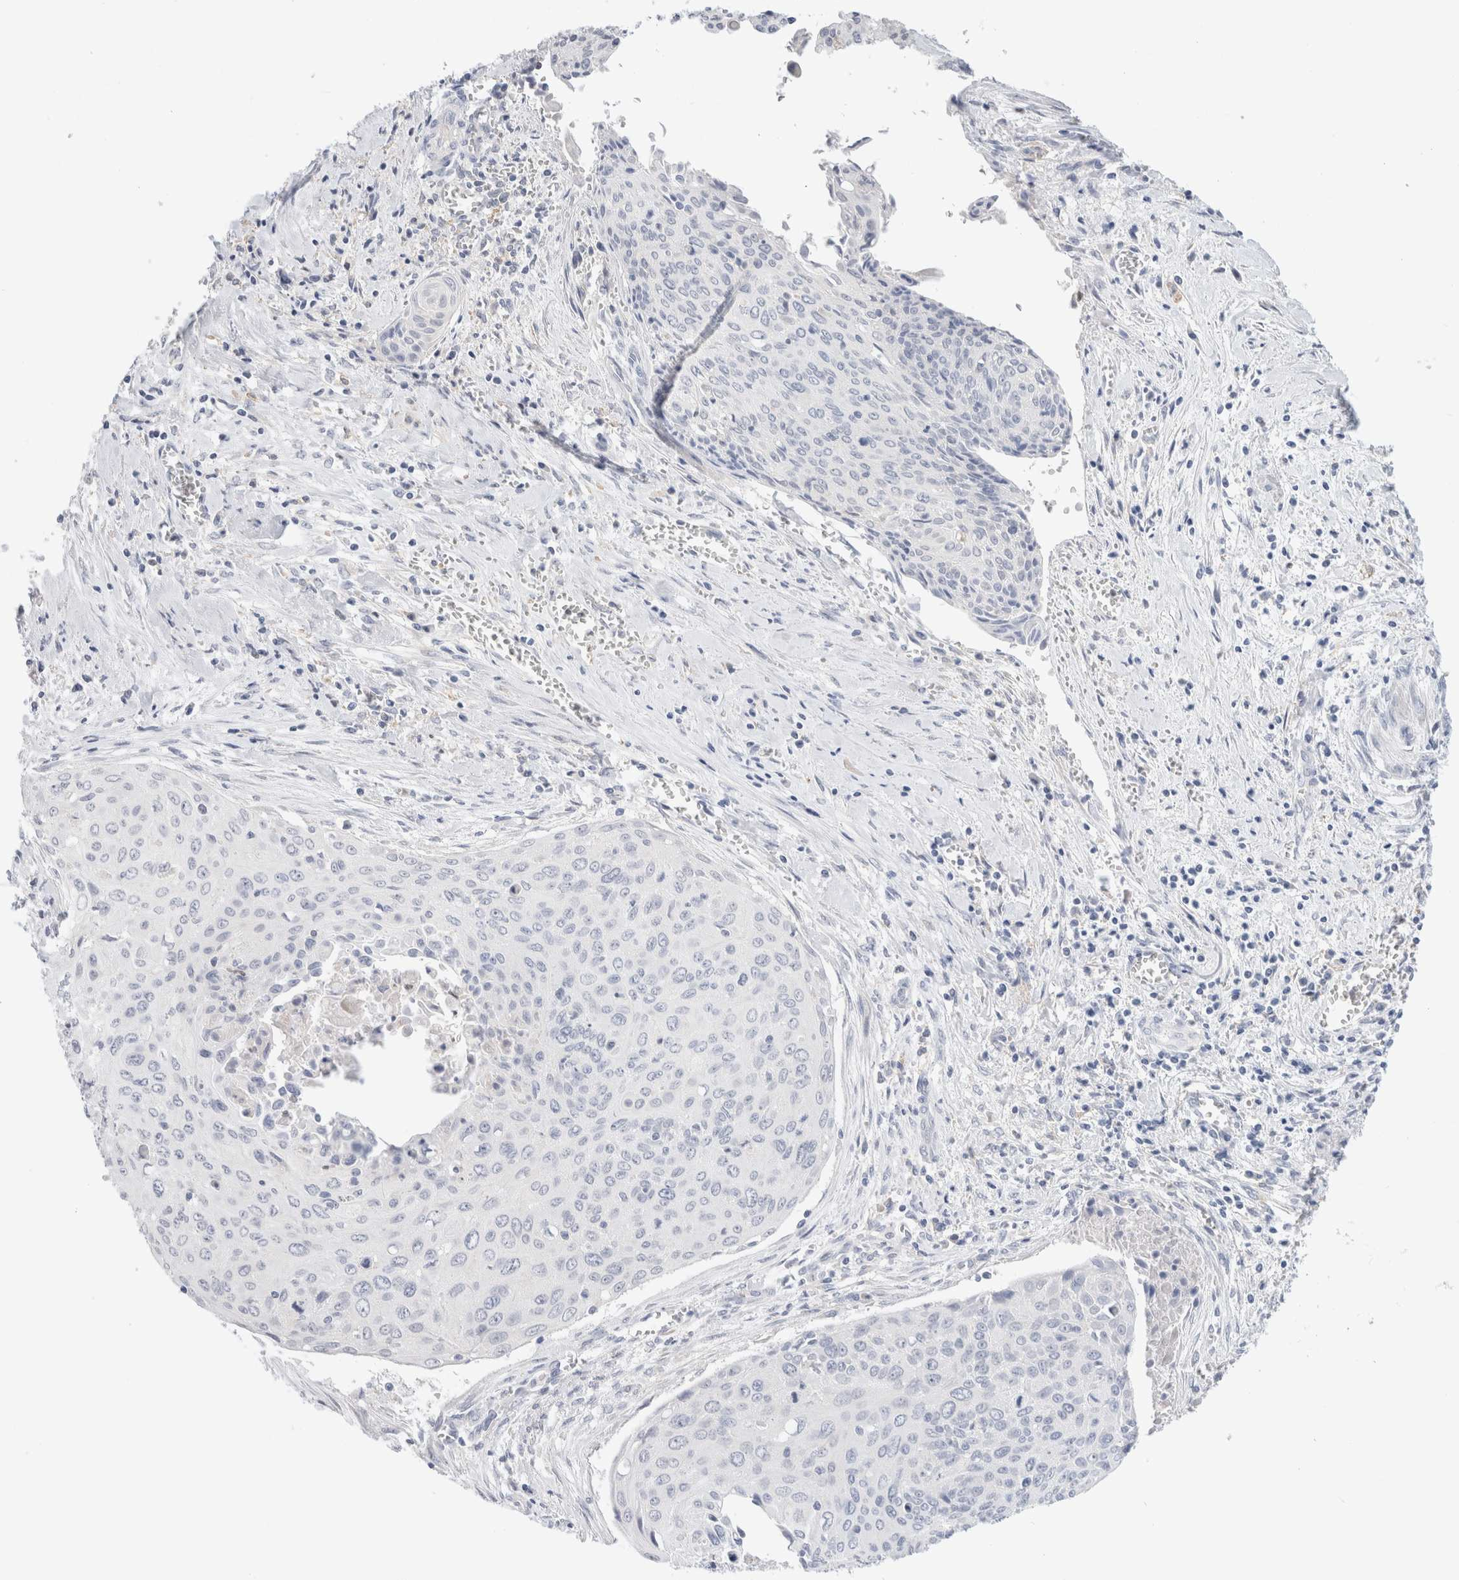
{"staining": {"intensity": "negative", "quantity": "none", "location": "none"}, "tissue": "cervical cancer", "cell_type": "Tumor cells", "image_type": "cancer", "snomed": [{"axis": "morphology", "description": "Squamous cell carcinoma, NOS"}, {"axis": "topography", "description": "Cervix"}], "caption": "Immunohistochemical staining of cervical cancer (squamous cell carcinoma) shows no significant staining in tumor cells.", "gene": "ADAM30", "patient": {"sex": "female", "age": 55}}